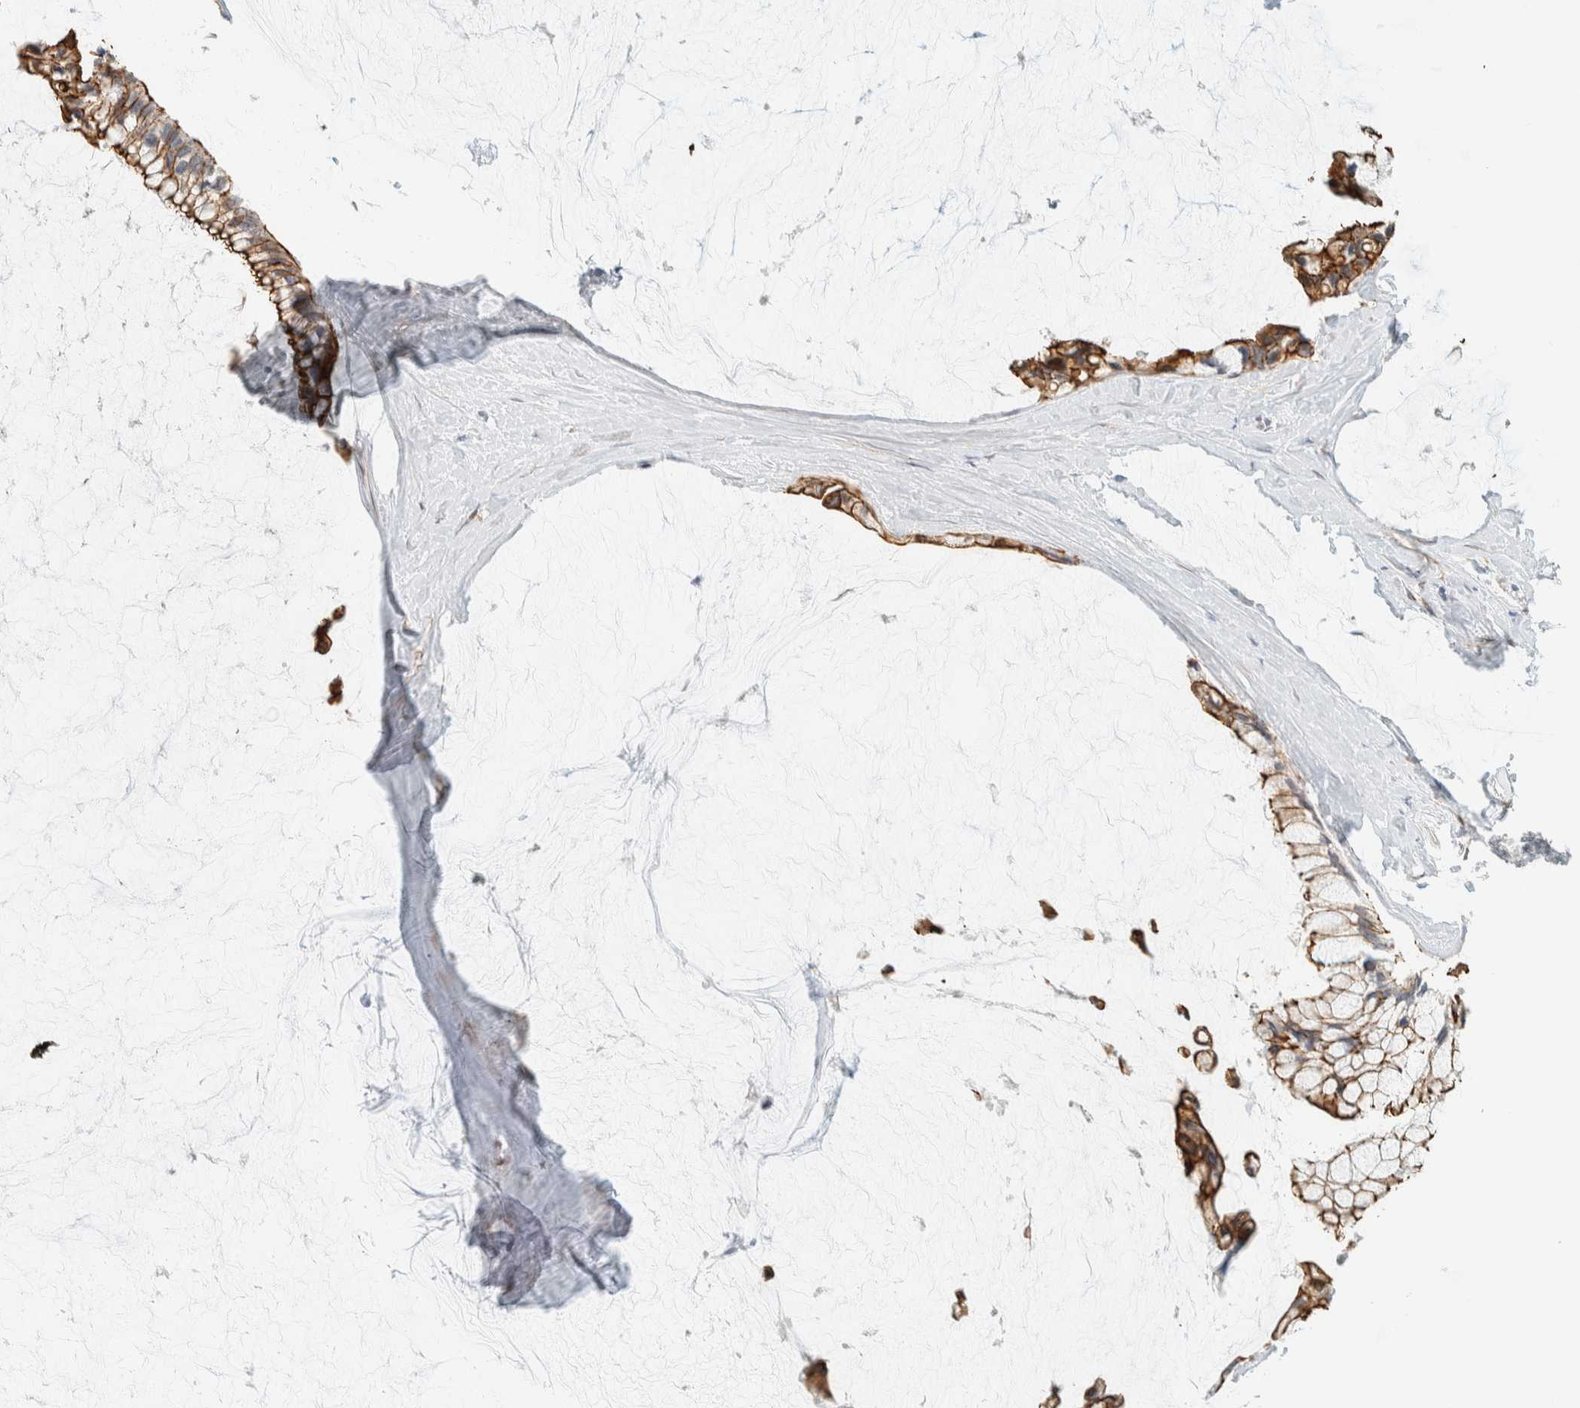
{"staining": {"intensity": "moderate", "quantity": "25%-75%", "location": "cytoplasmic/membranous"}, "tissue": "ovarian cancer", "cell_type": "Tumor cells", "image_type": "cancer", "snomed": [{"axis": "morphology", "description": "Cystadenocarcinoma, mucinous, NOS"}, {"axis": "topography", "description": "Ovary"}], "caption": "Immunohistochemistry micrograph of ovarian cancer (mucinous cystadenocarcinoma) stained for a protein (brown), which shows medium levels of moderate cytoplasmic/membranous expression in about 25%-75% of tumor cells.", "gene": "C1QTNF12", "patient": {"sex": "female", "age": 39}}